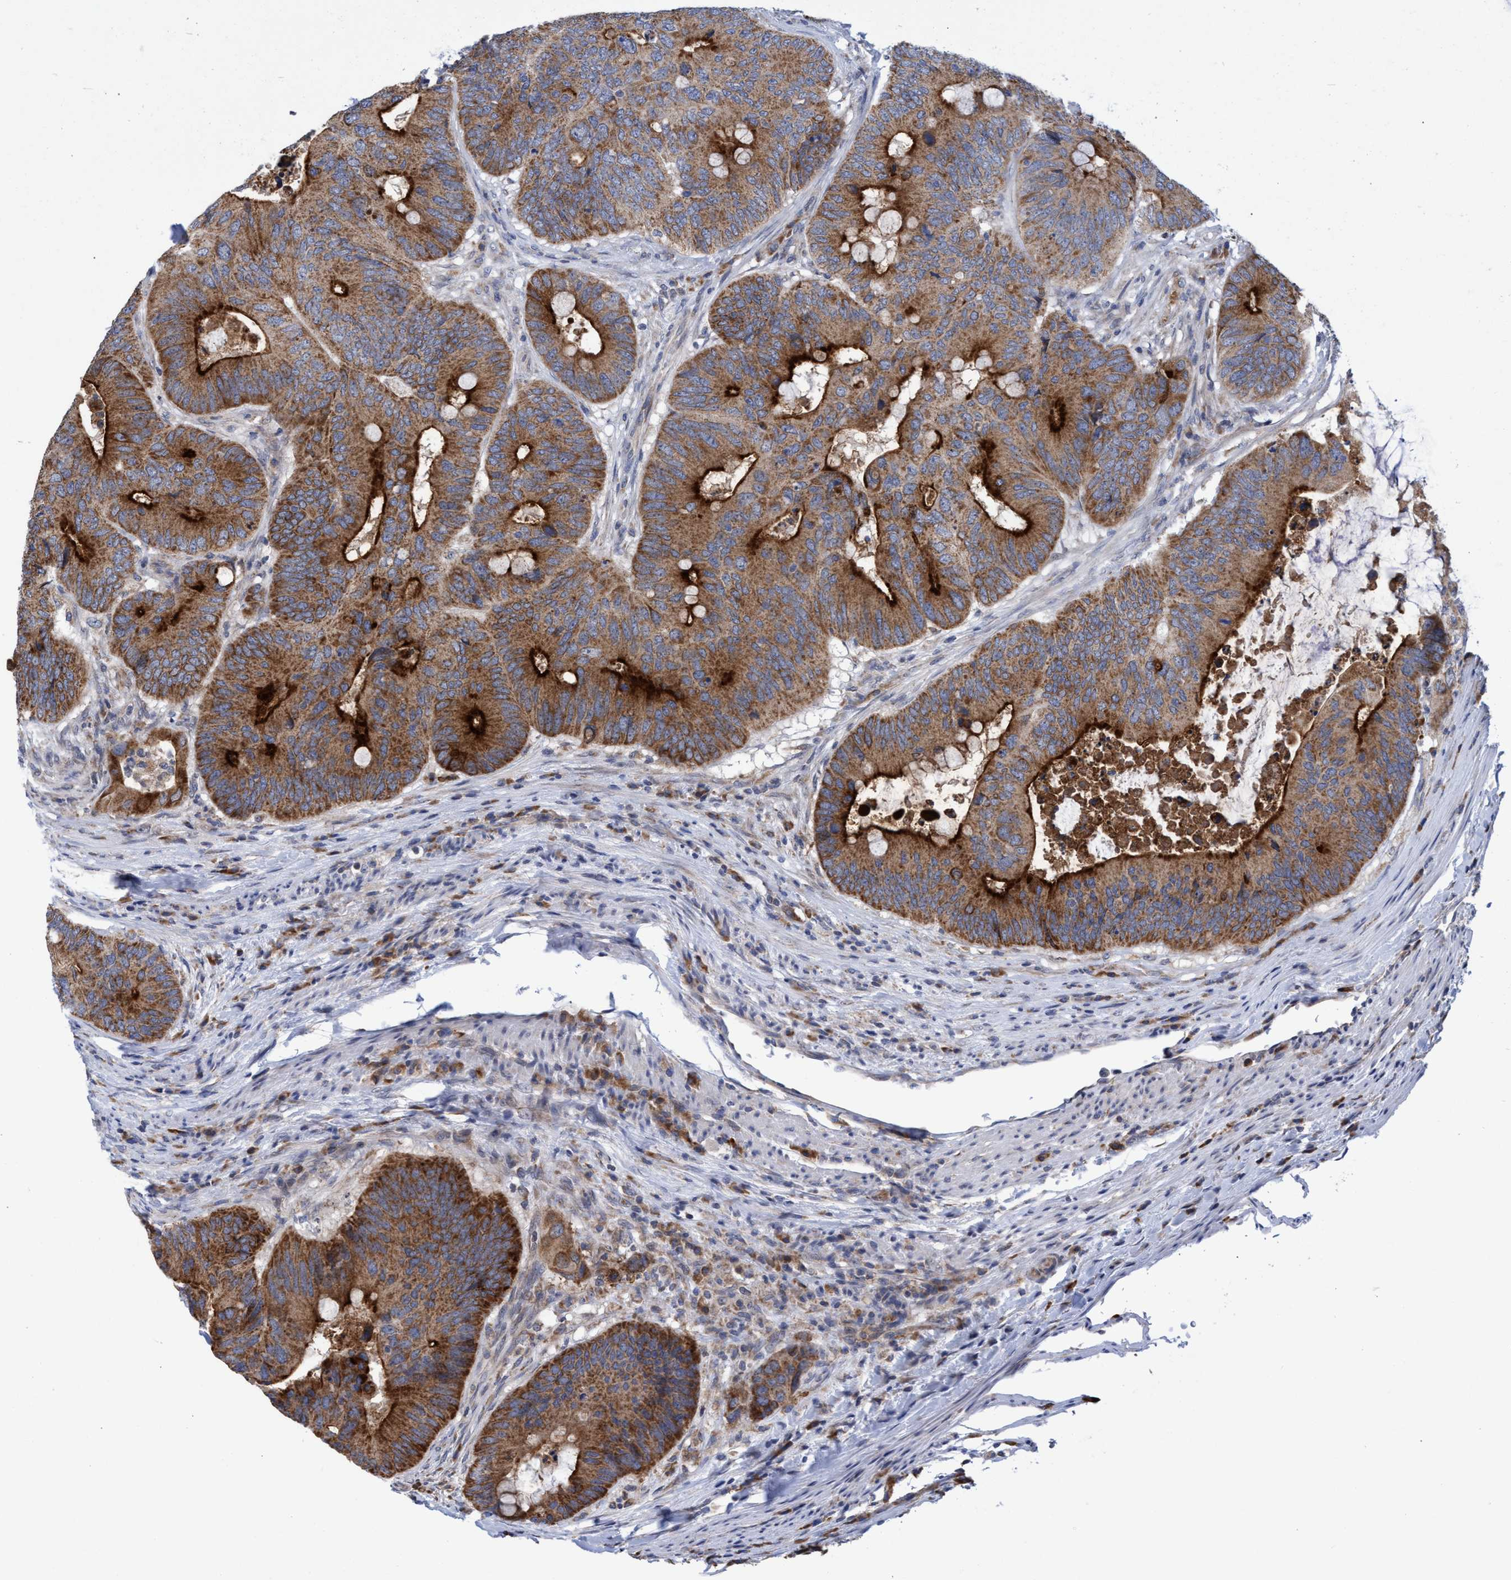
{"staining": {"intensity": "strong", "quantity": ">75%", "location": "cytoplasmic/membranous"}, "tissue": "colorectal cancer", "cell_type": "Tumor cells", "image_type": "cancer", "snomed": [{"axis": "morphology", "description": "Adenocarcinoma, NOS"}, {"axis": "topography", "description": "Colon"}], "caption": "A high-resolution histopathology image shows IHC staining of colorectal cancer, which shows strong cytoplasmic/membranous staining in about >75% of tumor cells.", "gene": "NAT16", "patient": {"sex": "male", "age": 71}}